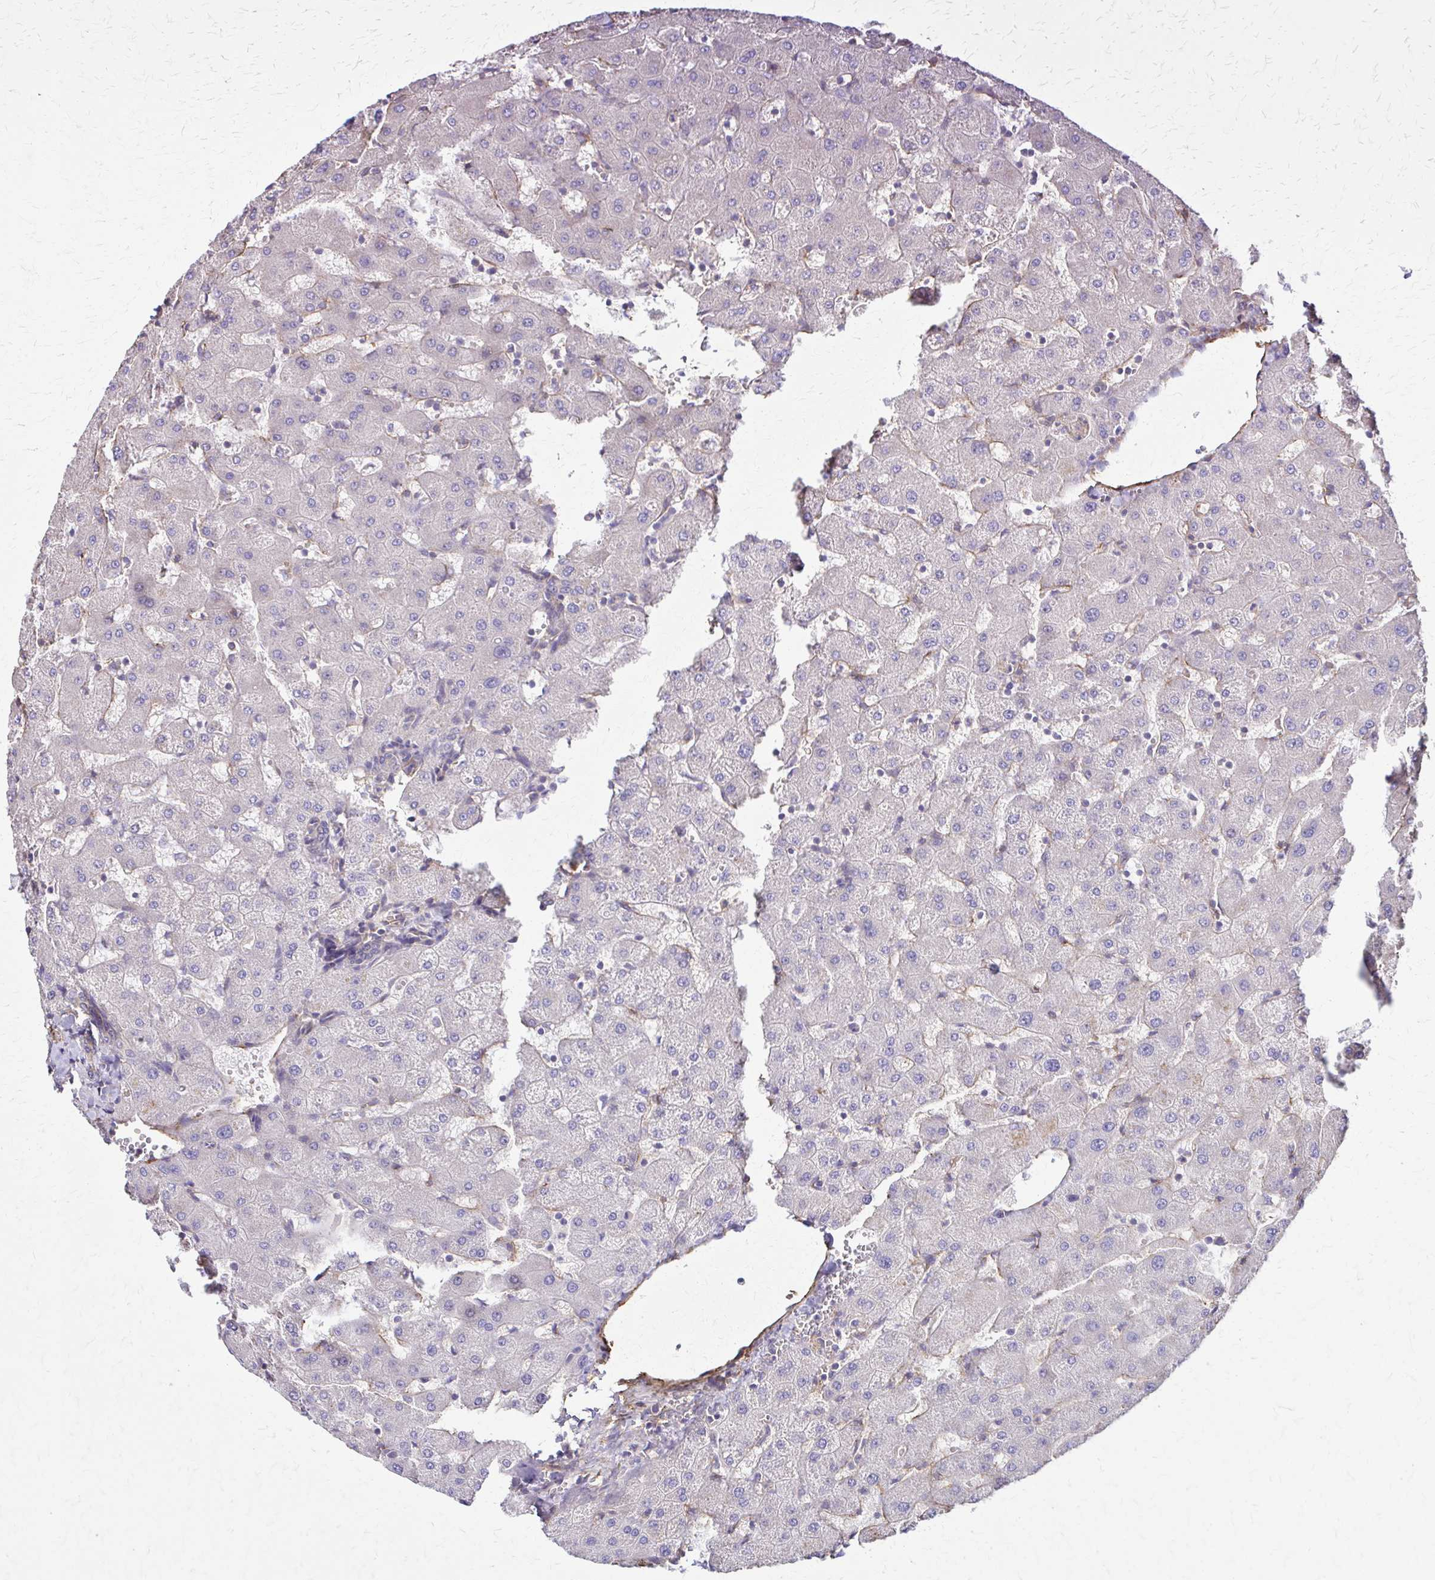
{"staining": {"intensity": "negative", "quantity": "none", "location": "none"}, "tissue": "liver", "cell_type": "Cholangiocytes", "image_type": "normal", "snomed": [{"axis": "morphology", "description": "Normal tissue, NOS"}, {"axis": "topography", "description": "Liver"}], "caption": "Immunohistochemistry of normal human liver displays no expression in cholangiocytes.", "gene": "DSP", "patient": {"sex": "female", "age": 63}}